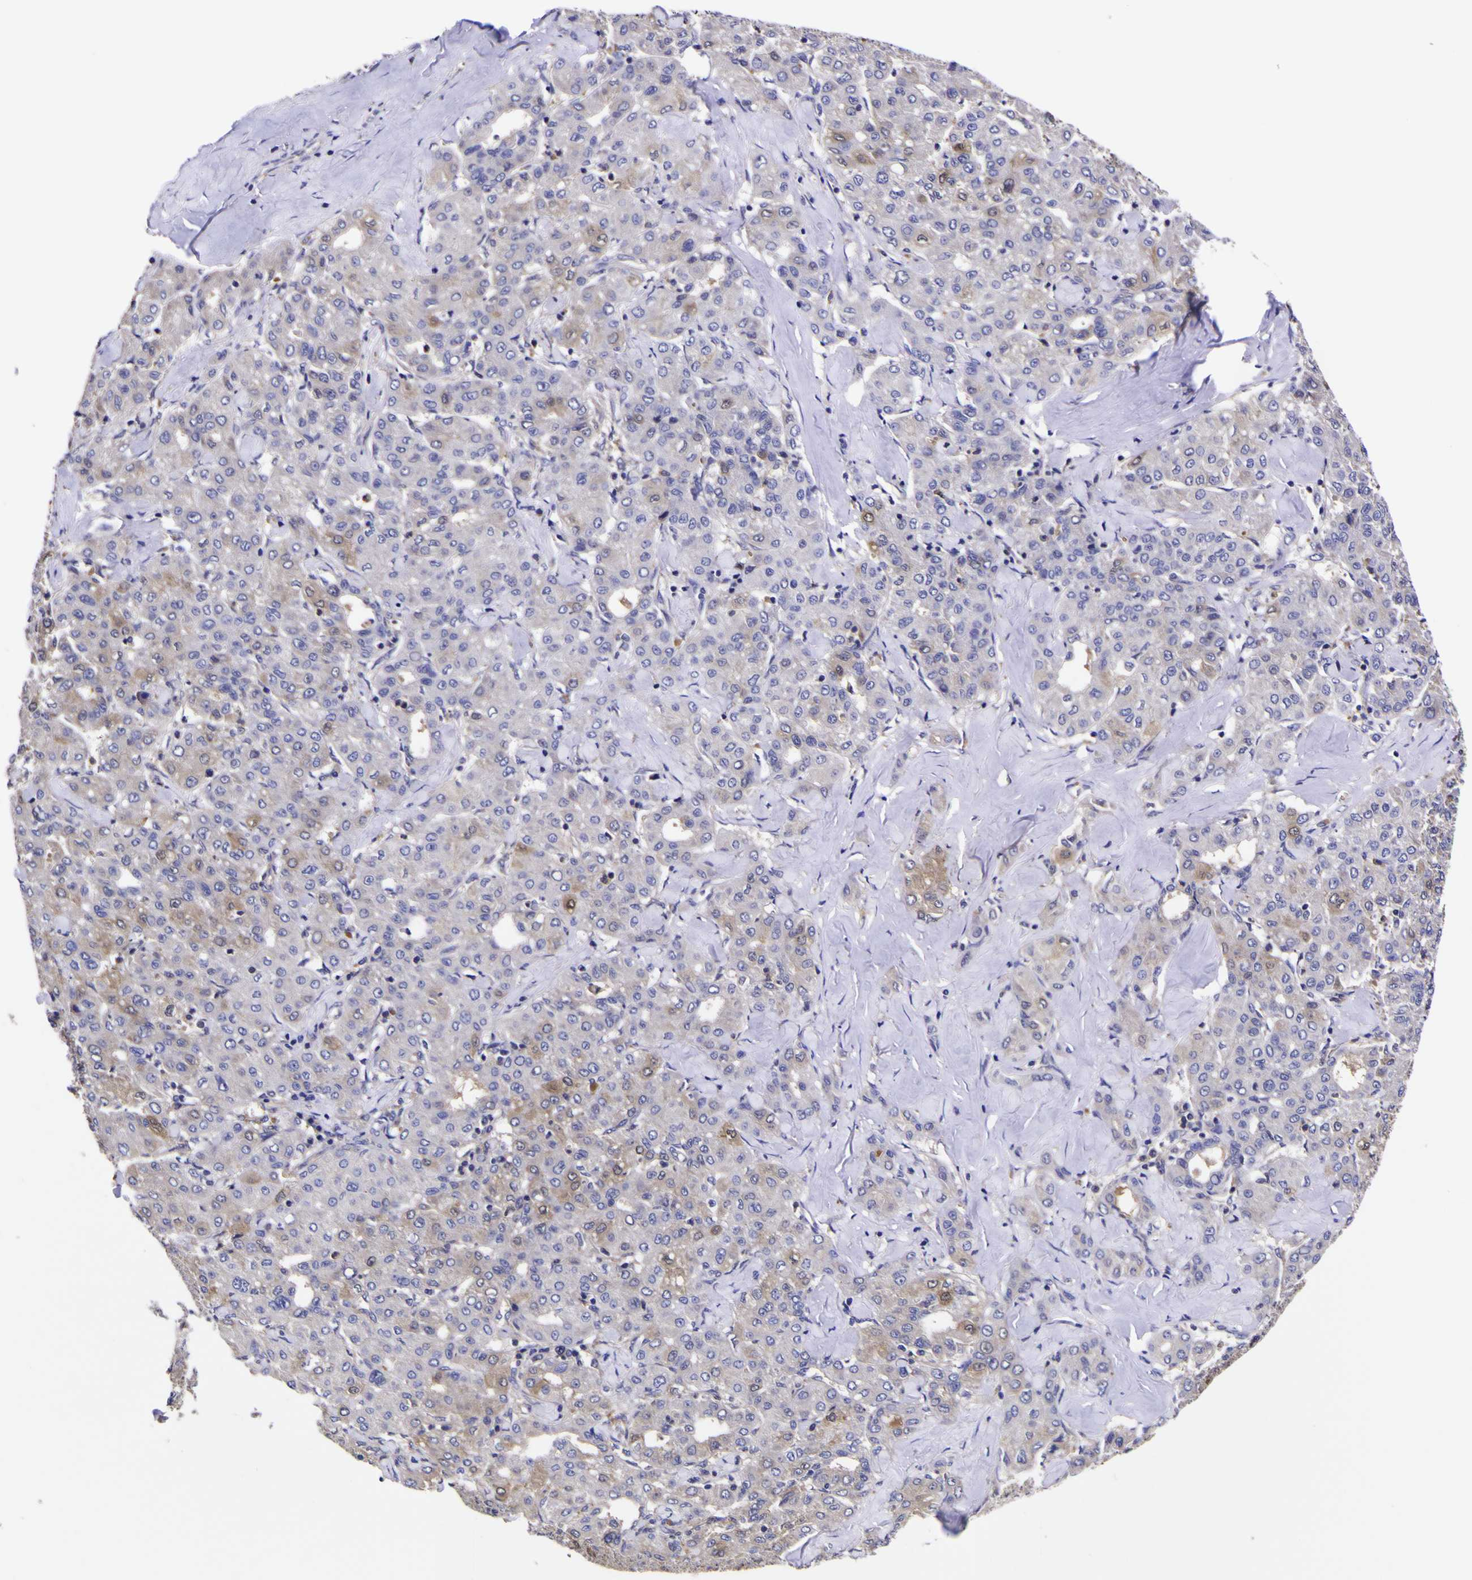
{"staining": {"intensity": "negative", "quantity": "none", "location": "none"}, "tissue": "liver cancer", "cell_type": "Tumor cells", "image_type": "cancer", "snomed": [{"axis": "morphology", "description": "Carcinoma, Hepatocellular, NOS"}, {"axis": "topography", "description": "Liver"}], "caption": "A histopathology image of human liver hepatocellular carcinoma is negative for staining in tumor cells. The staining is performed using DAB brown chromogen with nuclei counter-stained in using hematoxylin.", "gene": "MAPK14", "patient": {"sex": "male", "age": 65}}